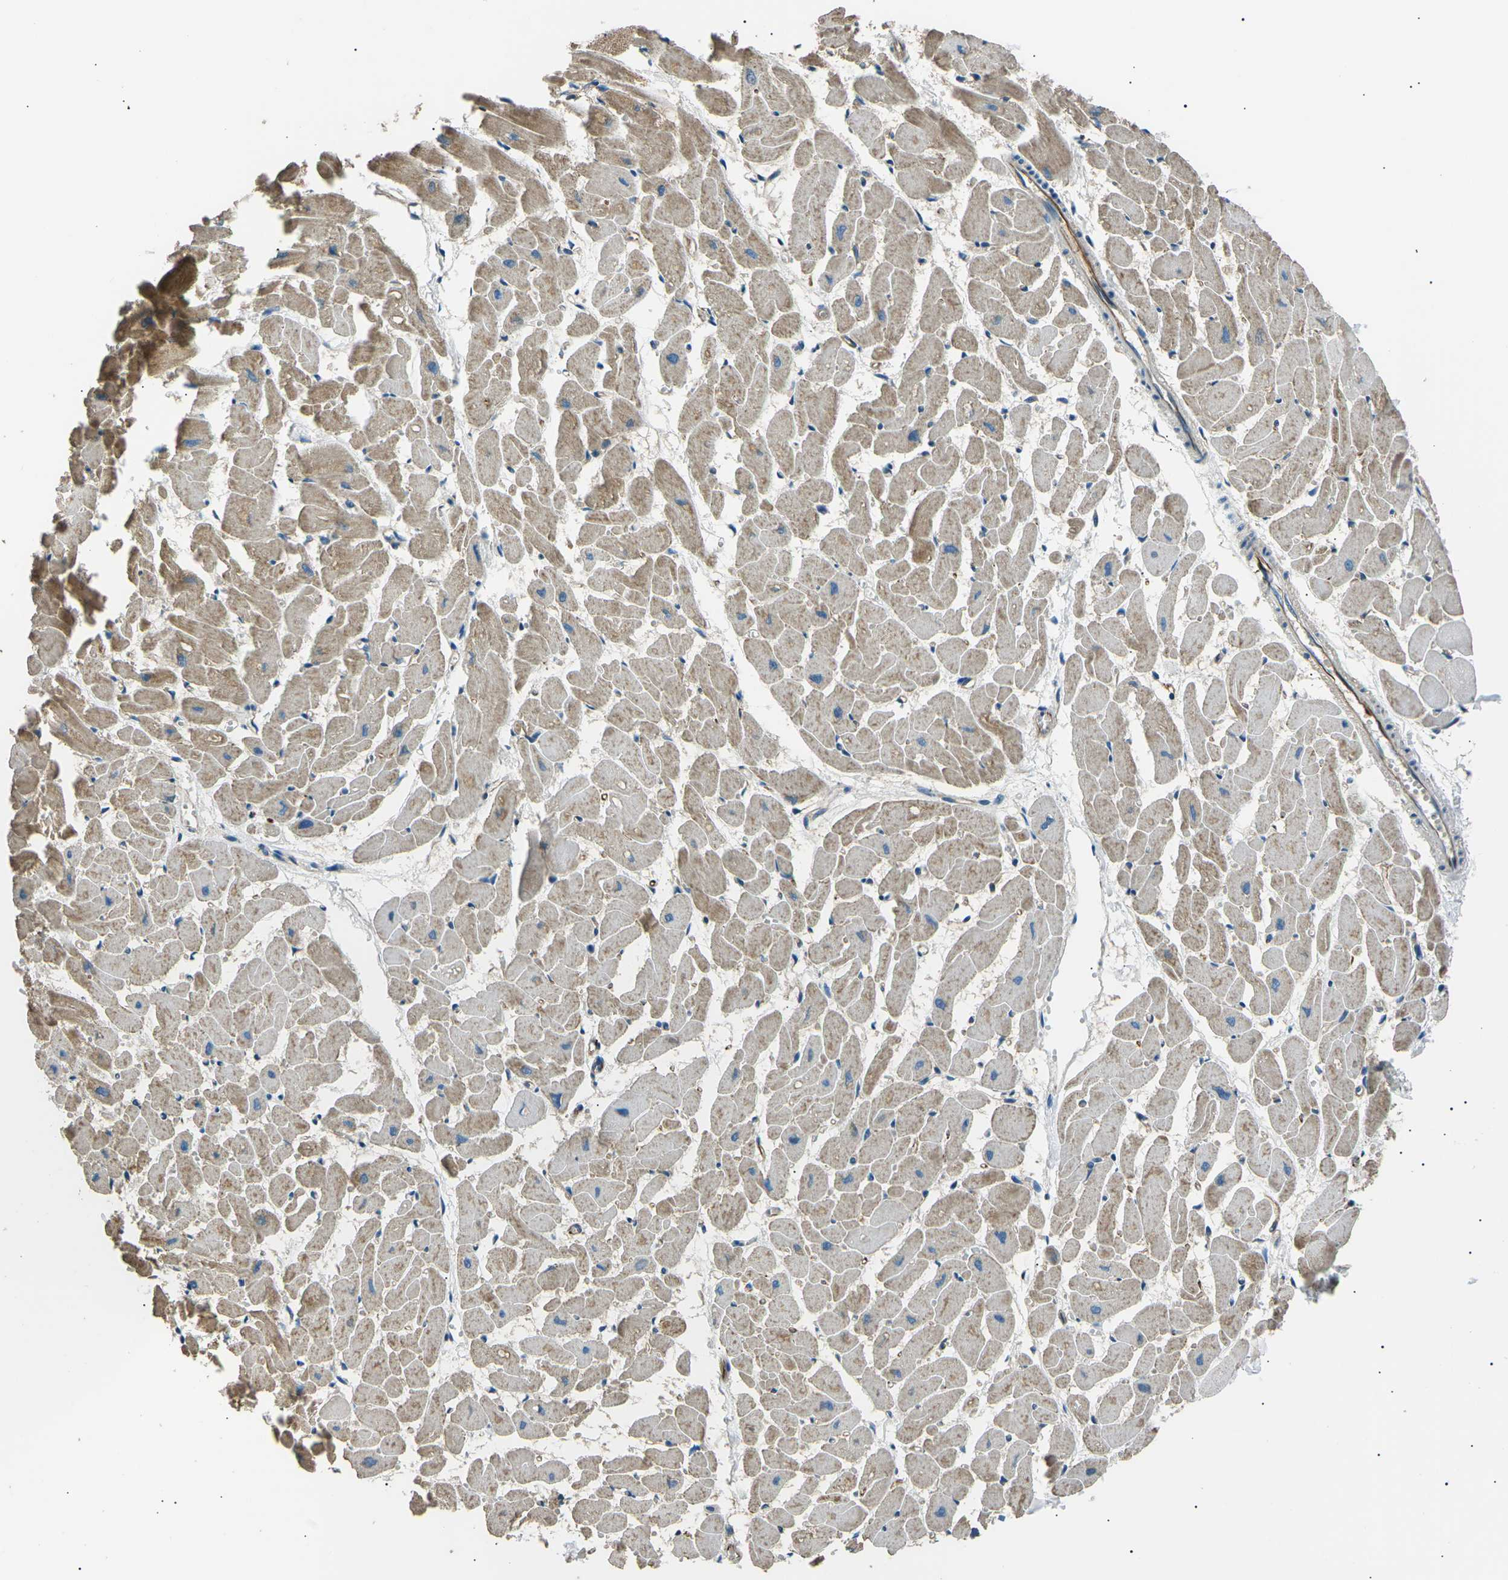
{"staining": {"intensity": "moderate", "quantity": ">75%", "location": "cytoplasmic/membranous"}, "tissue": "heart muscle", "cell_type": "Cardiomyocytes", "image_type": "normal", "snomed": [{"axis": "morphology", "description": "Normal tissue, NOS"}, {"axis": "topography", "description": "Heart"}], "caption": "High-power microscopy captured an immunohistochemistry histopathology image of unremarkable heart muscle, revealing moderate cytoplasmic/membranous staining in about >75% of cardiomyocytes.", "gene": "SLK", "patient": {"sex": "female", "age": 19}}